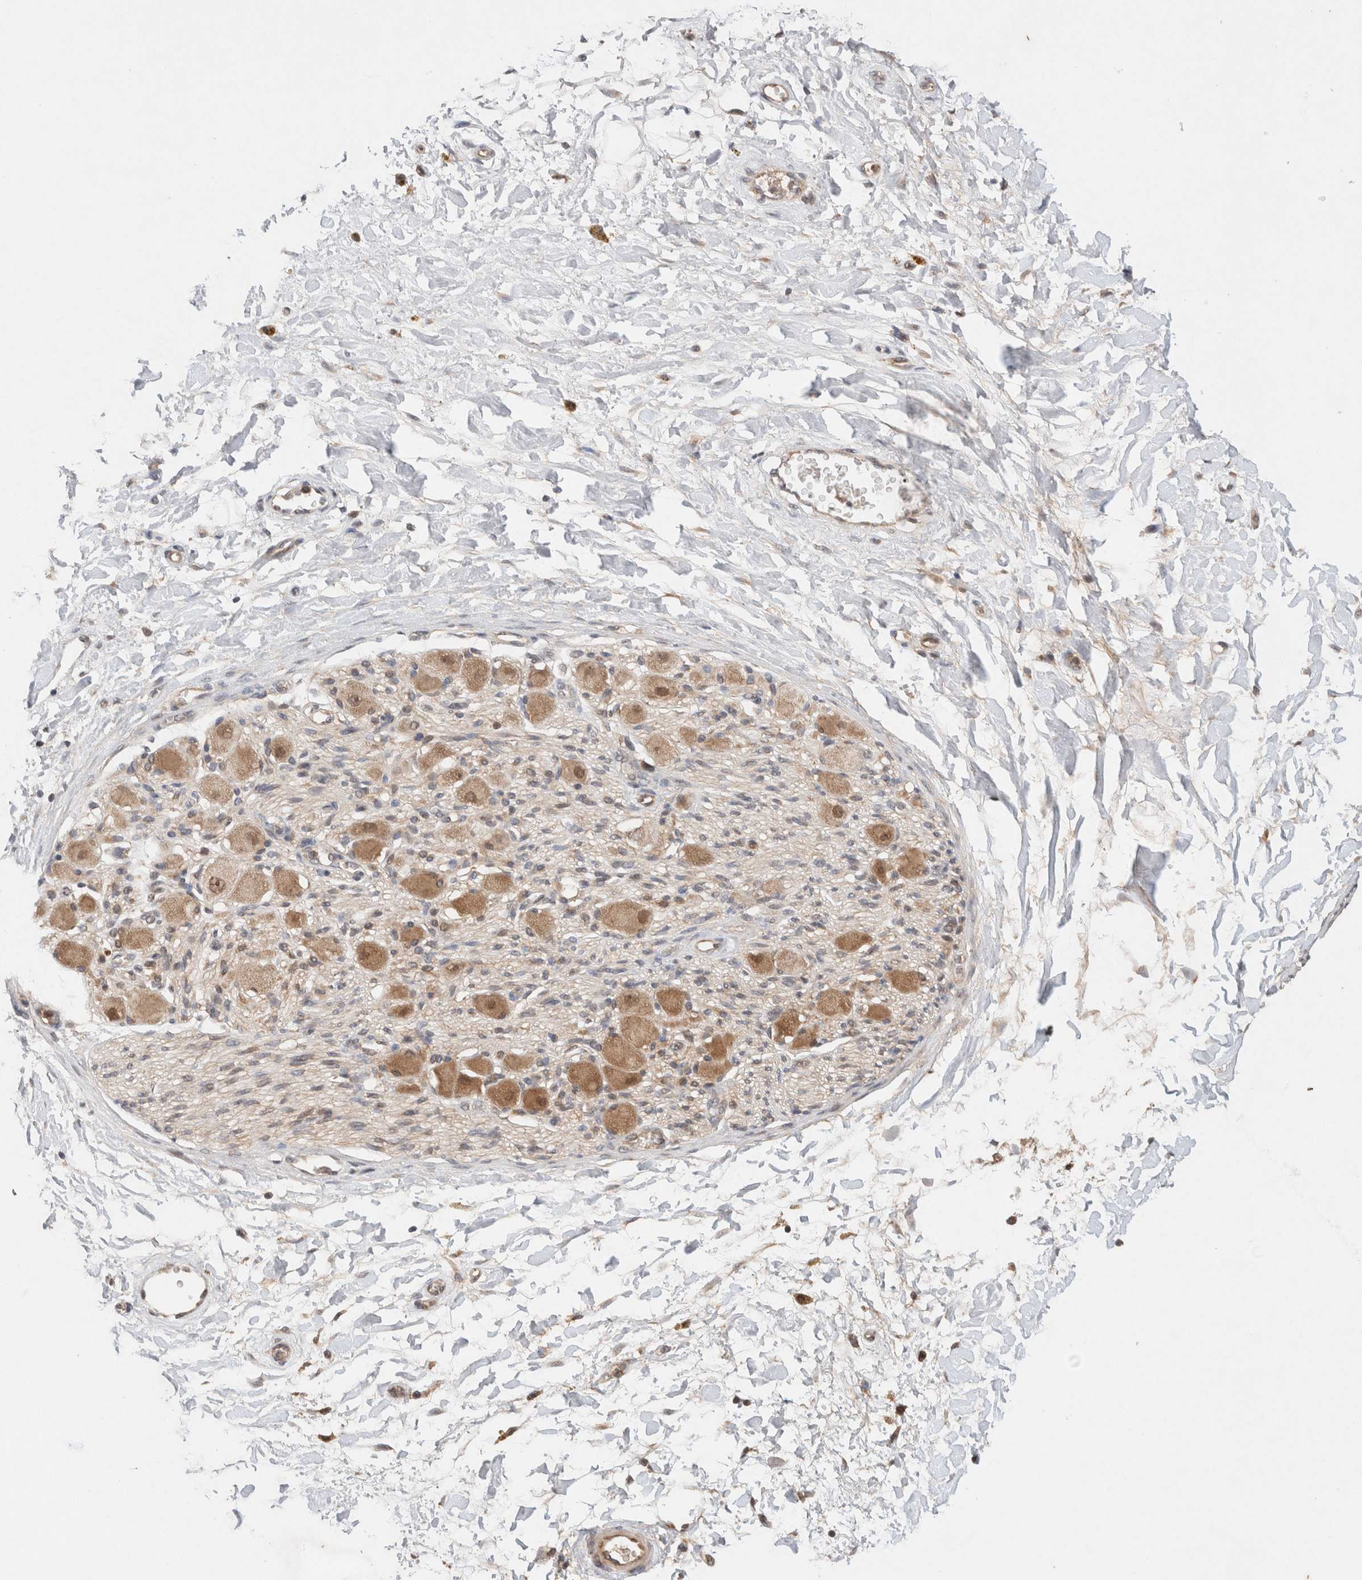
{"staining": {"intensity": "moderate", "quantity": ">75%", "location": "cytoplasmic/membranous"}, "tissue": "adipose tissue", "cell_type": "Adipocytes", "image_type": "normal", "snomed": [{"axis": "morphology", "description": "Normal tissue, NOS"}, {"axis": "topography", "description": "Kidney"}, {"axis": "topography", "description": "Peripheral nerve tissue"}], "caption": "Brown immunohistochemical staining in benign adipose tissue reveals moderate cytoplasmic/membranous staining in approximately >75% of adipocytes. The protein is stained brown, and the nuclei are stained in blue (DAB IHC with brightfield microscopy, high magnification).", "gene": "KLHL20", "patient": {"sex": "male", "age": 7}}